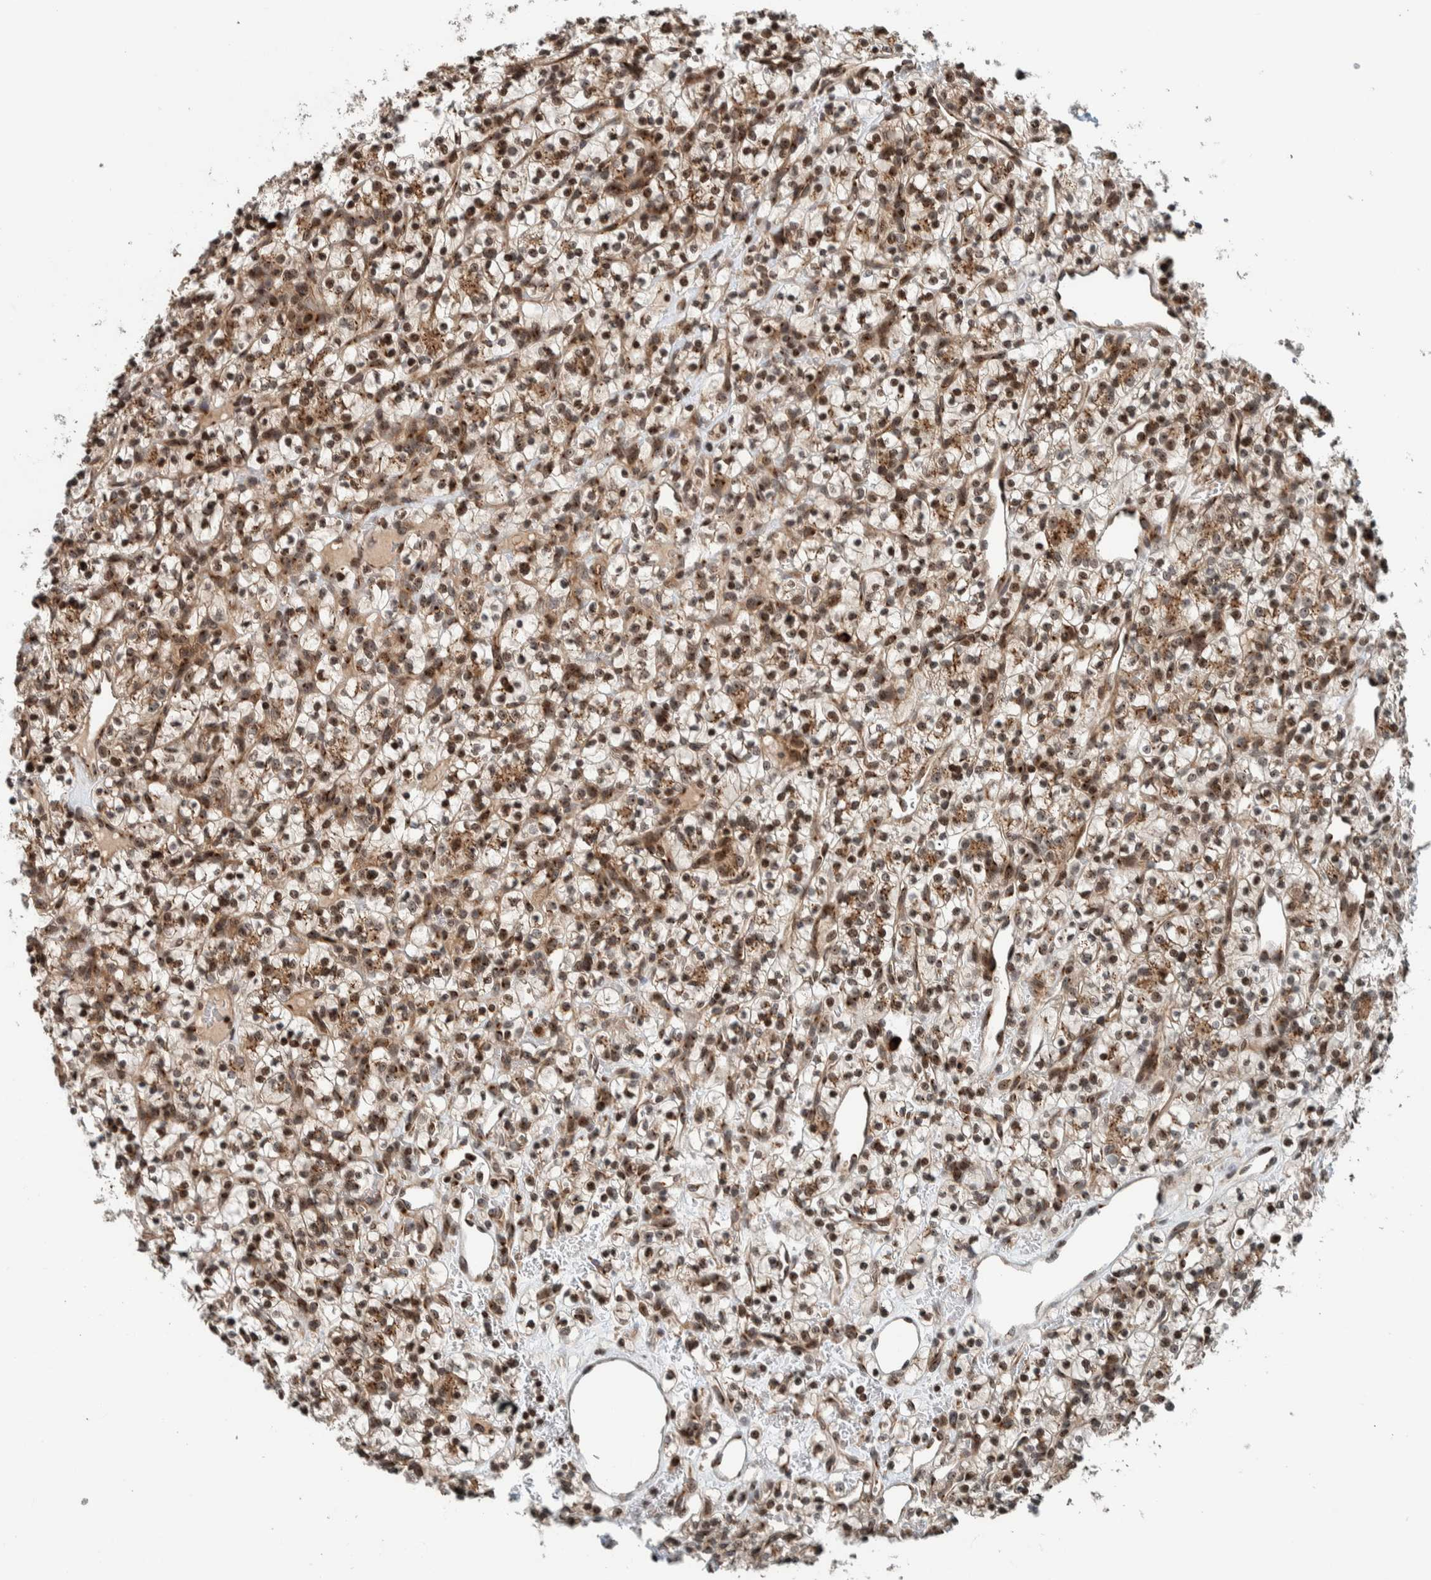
{"staining": {"intensity": "moderate", "quantity": ">75%", "location": "cytoplasmic/membranous,nuclear"}, "tissue": "renal cancer", "cell_type": "Tumor cells", "image_type": "cancer", "snomed": [{"axis": "morphology", "description": "Adenocarcinoma, NOS"}, {"axis": "topography", "description": "Kidney"}], "caption": "A photomicrograph of human renal cancer stained for a protein shows moderate cytoplasmic/membranous and nuclear brown staining in tumor cells. The staining was performed using DAB (3,3'-diaminobenzidine), with brown indicating positive protein expression. Nuclei are stained blue with hematoxylin.", "gene": "CCDC182", "patient": {"sex": "female", "age": 57}}